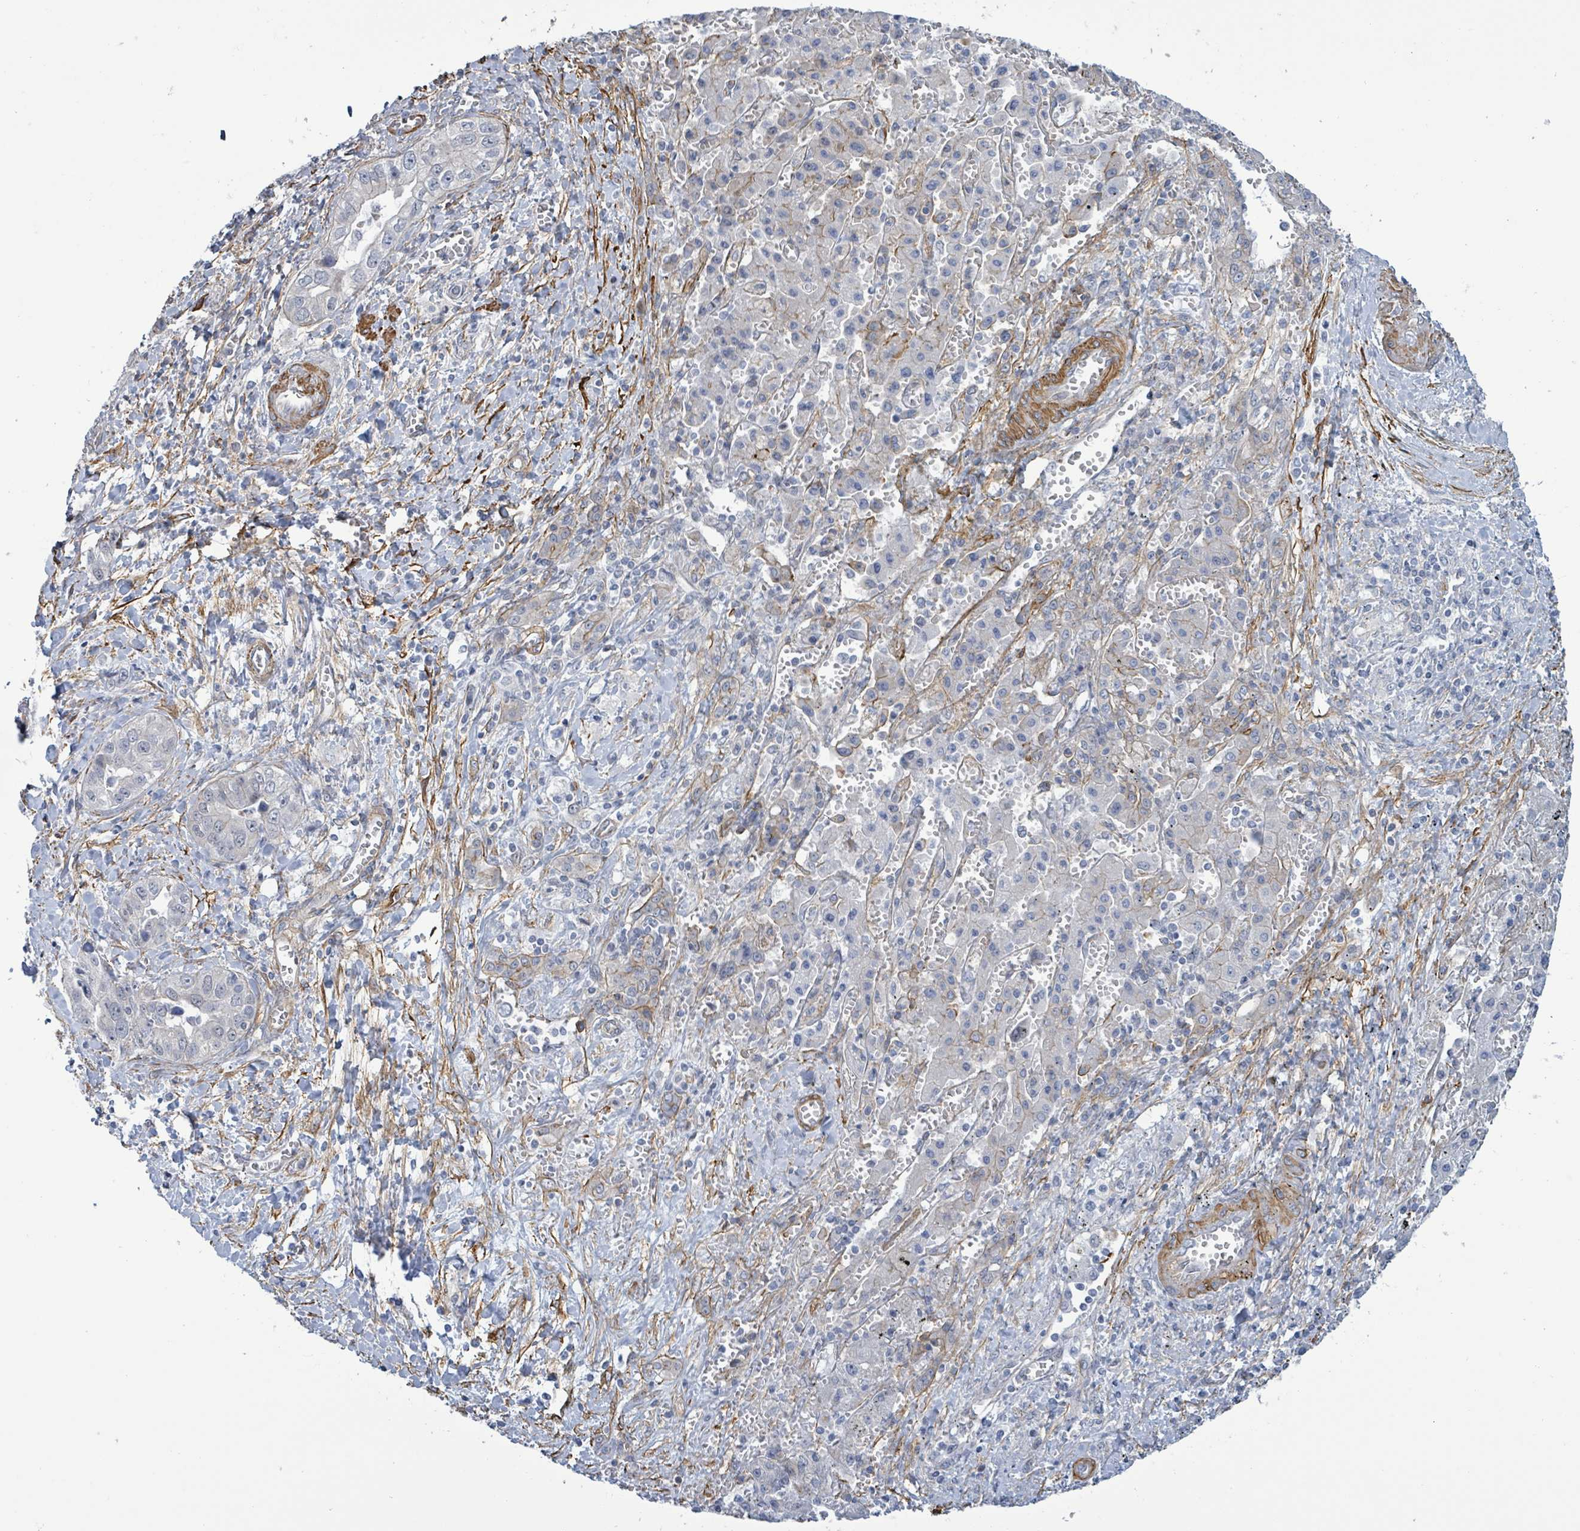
{"staining": {"intensity": "negative", "quantity": "none", "location": "none"}, "tissue": "liver cancer", "cell_type": "Tumor cells", "image_type": "cancer", "snomed": [{"axis": "morphology", "description": "Cholangiocarcinoma"}, {"axis": "topography", "description": "Liver"}], "caption": "The image displays no staining of tumor cells in liver cholangiocarcinoma.", "gene": "DMRTC1B", "patient": {"sex": "female", "age": 52}}